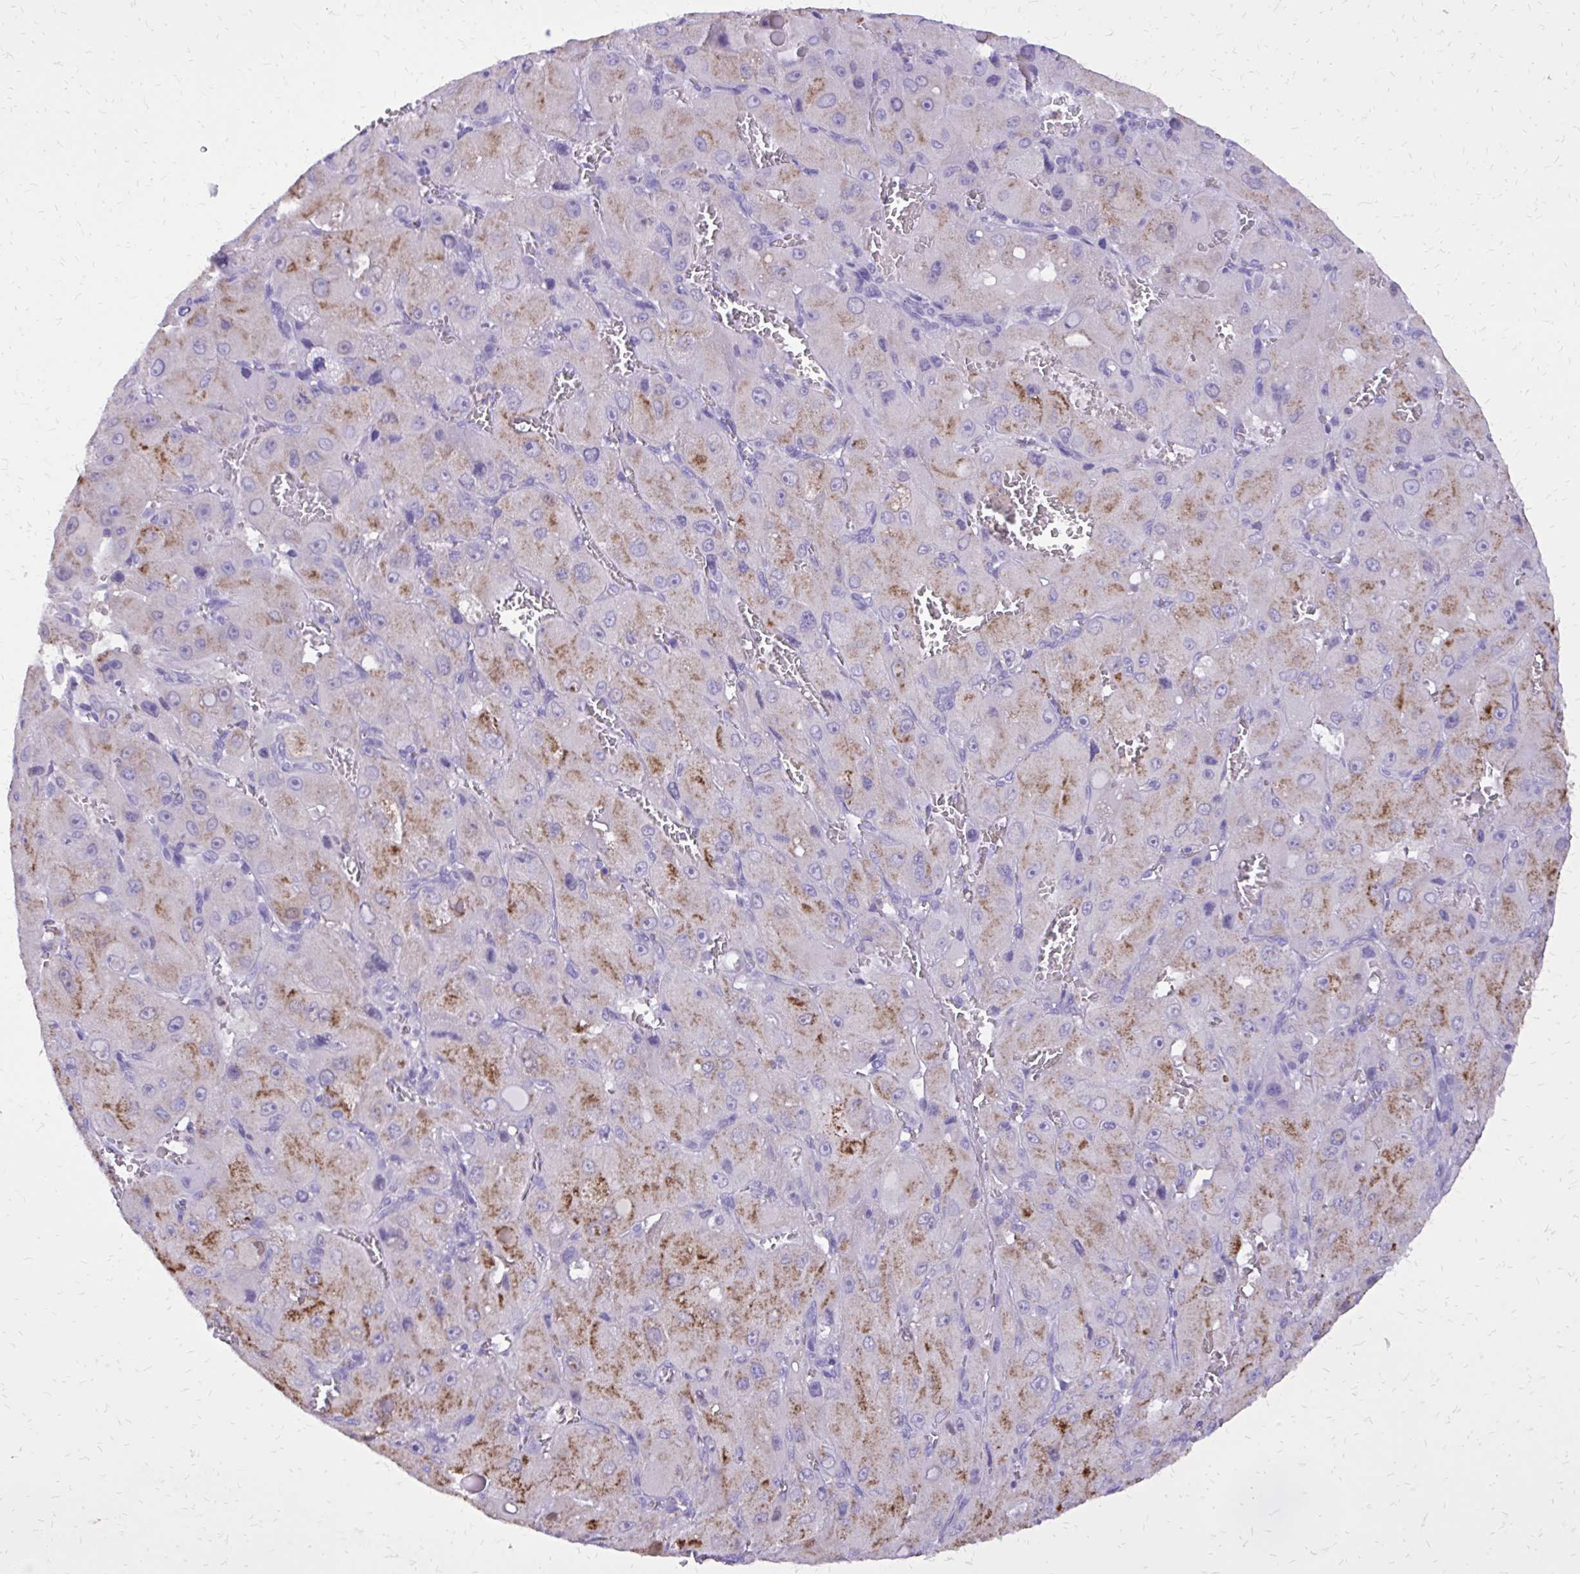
{"staining": {"intensity": "moderate", "quantity": "25%-75%", "location": "cytoplasmic/membranous"}, "tissue": "liver cancer", "cell_type": "Tumor cells", "image_type": "cancer", "snomed": [{"axis": "morphology", "description": "Carcinoma, Hepatocellular, NOS"}, {"axis": "topography", "description": "Liver"}], "caption": "Human hepatocellular carcinoma (liver) stained for a protein (brown) exhibits moderate cytoplasmic/membranous positive positivity in approximately 25%-75% of tumor cells.", "gene": "CAT", "patient": {"sex": "male", "age": 27}}